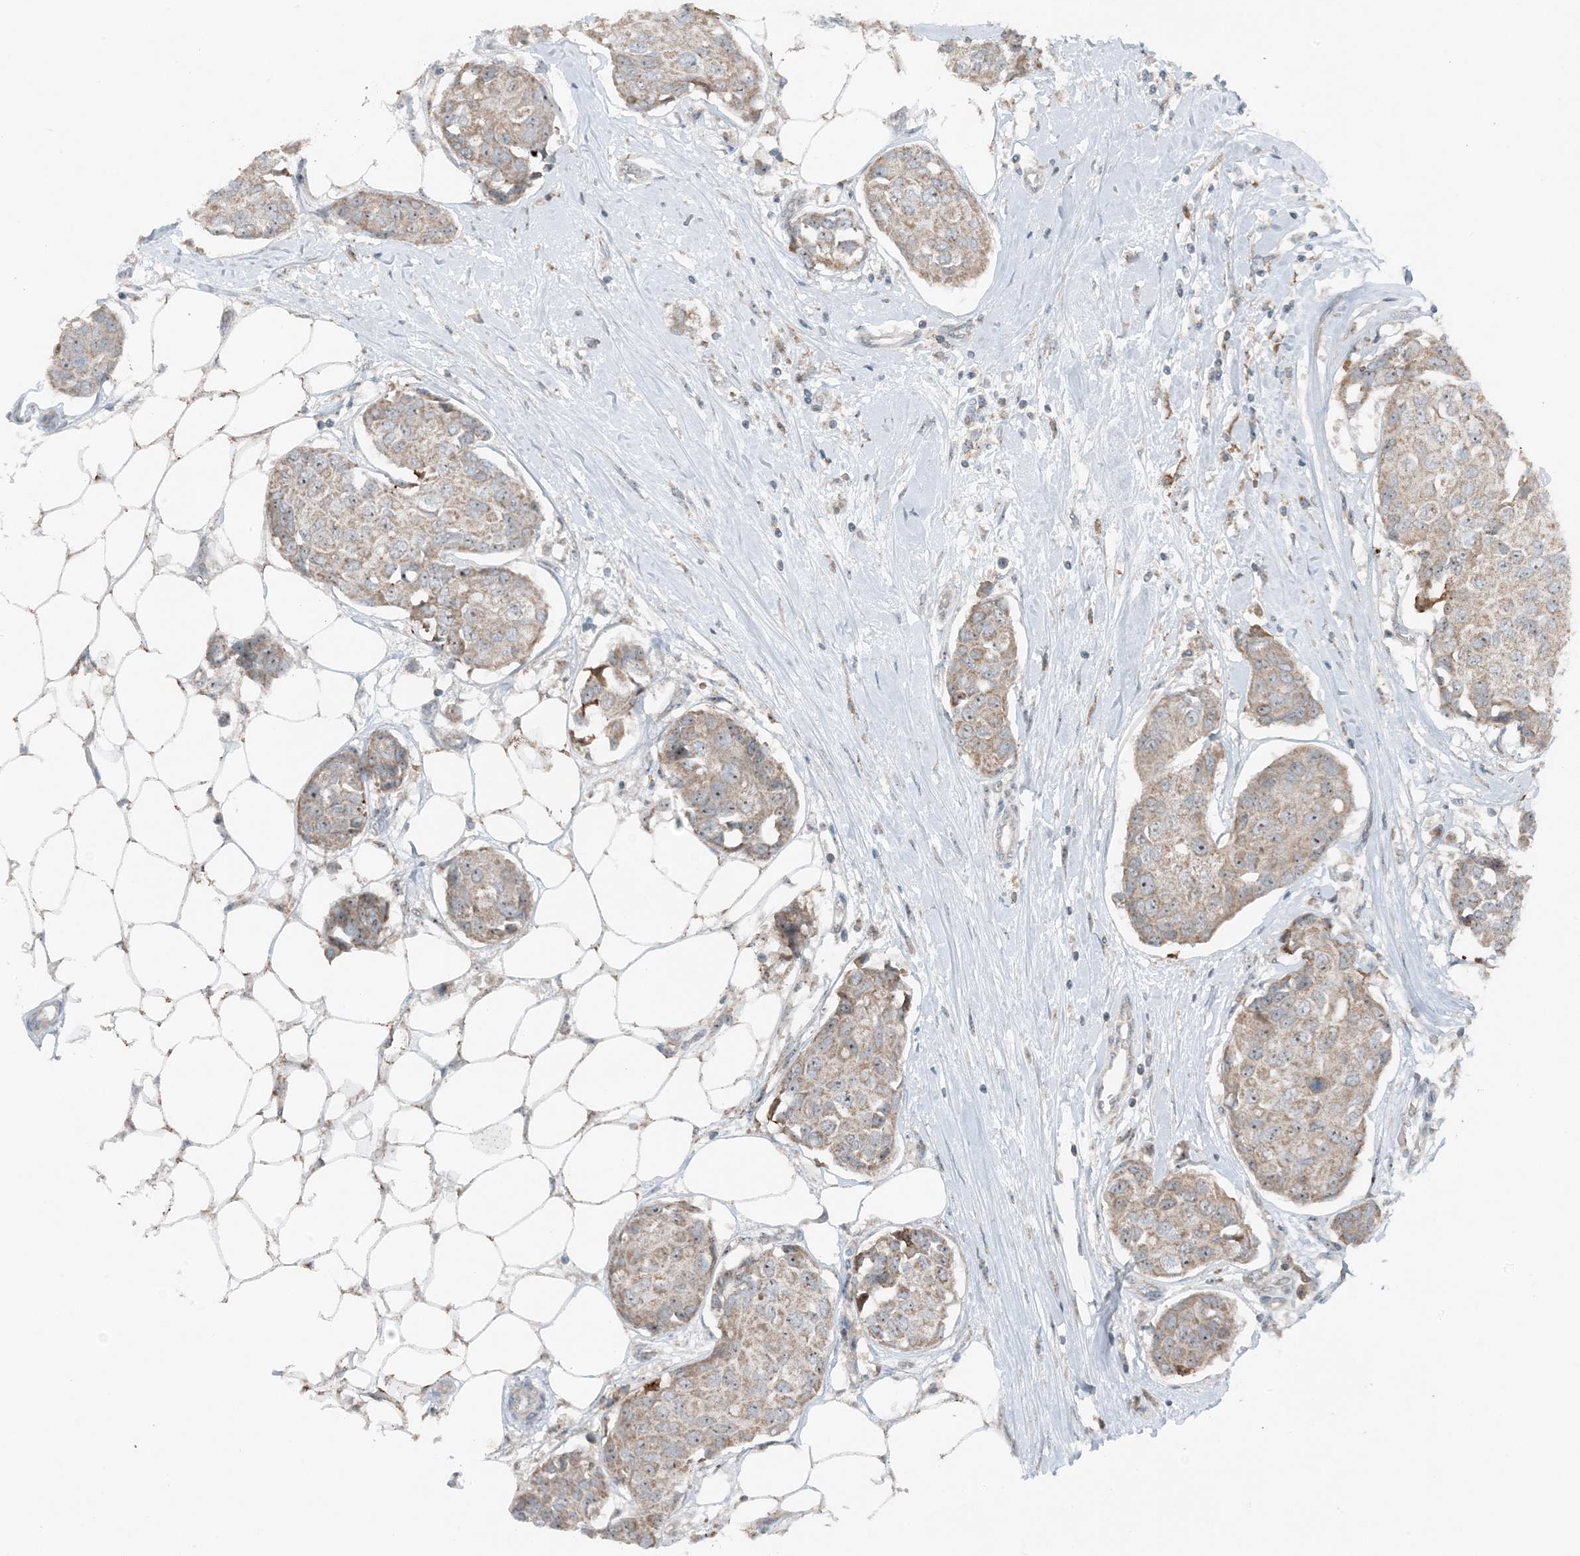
{"staining": {"intensity": "weak", "quantity": ">75%", "location": "cytoplasmic/membranous"}, "tissue": "breast cancer", "cell_type": "Tumor cells", "image_type": "cancer", "snomed": [{"axis": "morphology", "description": "Duct carcinoma"}, {"axis": "topography", "description": "Breast"}], "caption": "The histopathology image exhibits immunohistochemical staining of breast infiltrating ductal carcinoma. There is weak cytoplasmic/membranous expression is present in about >75% of tumor cells.", "gene": "MITD1", "patient": {"sex": "female", "age": 80}}